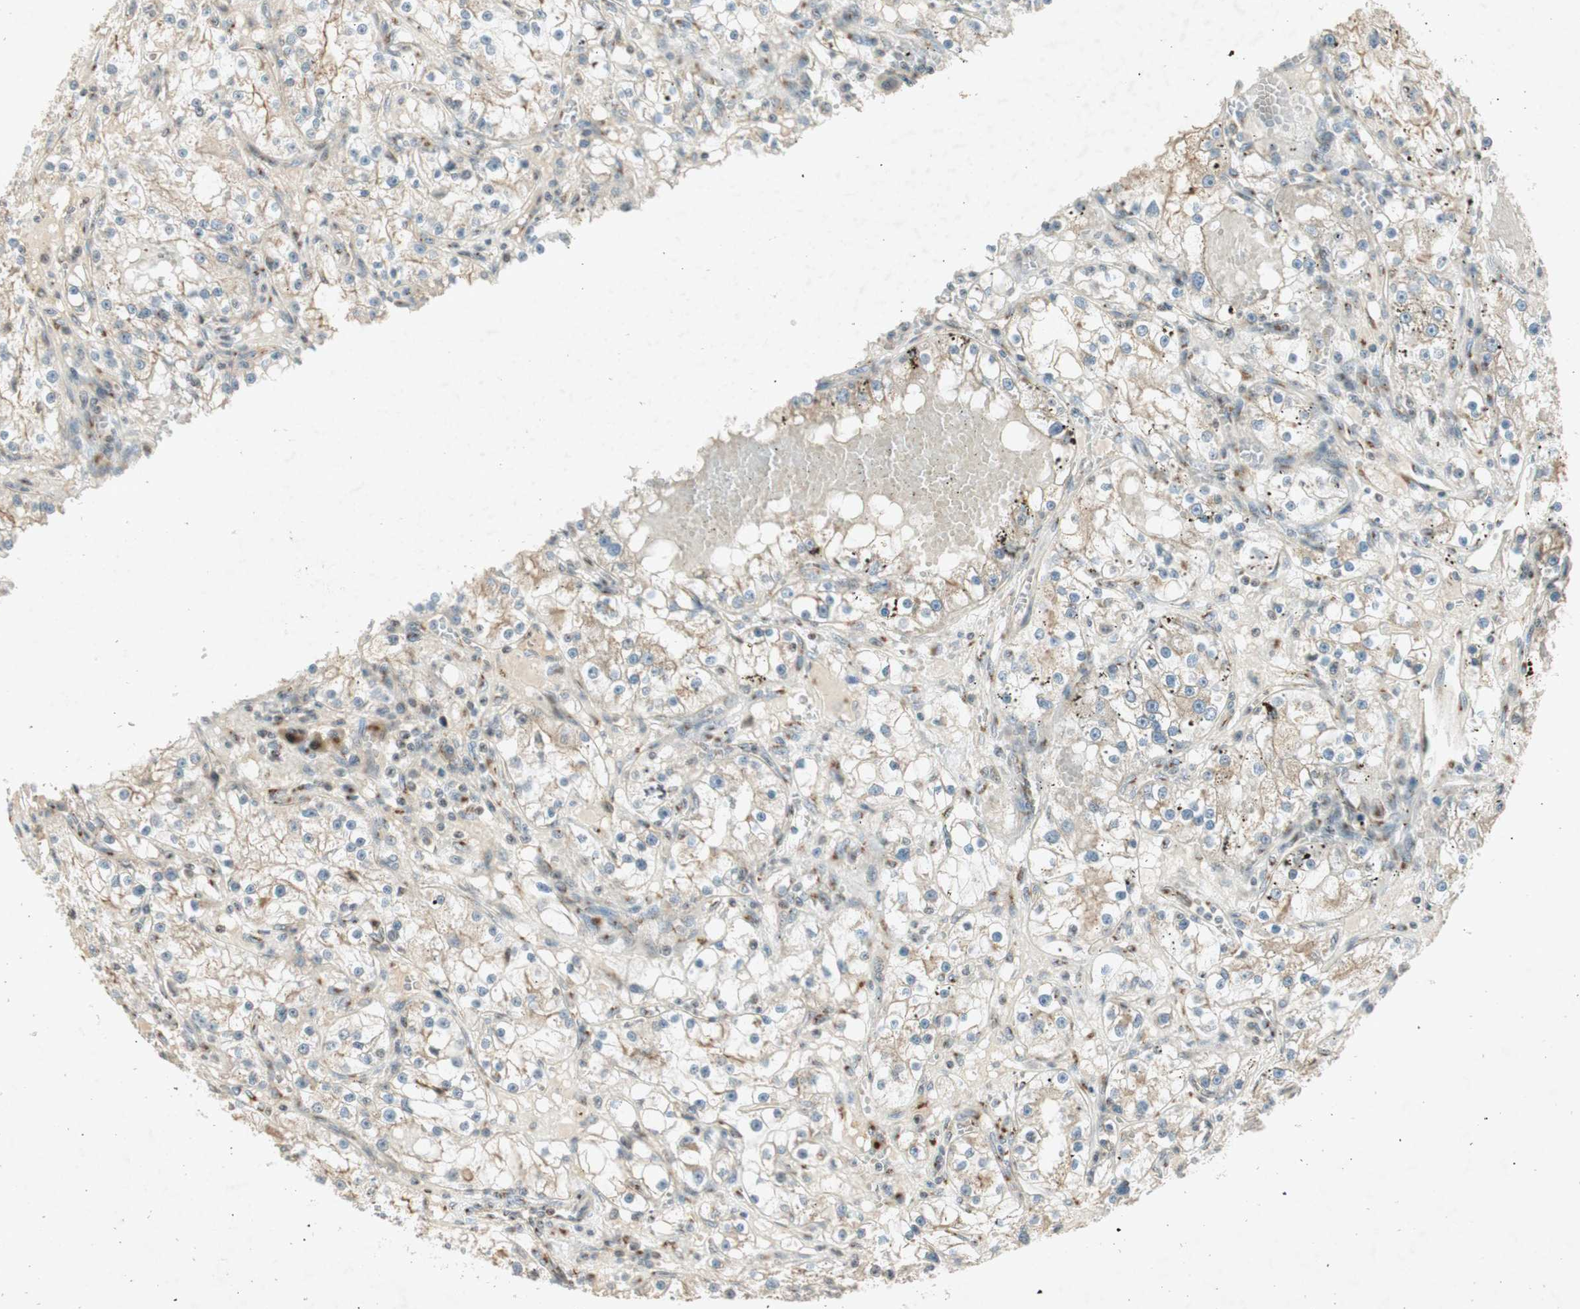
{"staining": {"intensity": "weak", "quantity": "<25%", "location": "cytoplasmic/membranous"}, "tissue": "renal cancer", "cell_type": "Tumor cells", "image_type": "cancer", "snomed": [{"axis": "morphology", "description": "Adenocarcinoma, NOS"}, {"axis": "topography", "description": "Kidney"}], "caption": "Renal cancer (adenocarcinoma) stained for a protein using immunohistochemistry shows no positivity tumor cells.", "gene": "NEO1", "patient": {"sex": "male", "age": 56}}